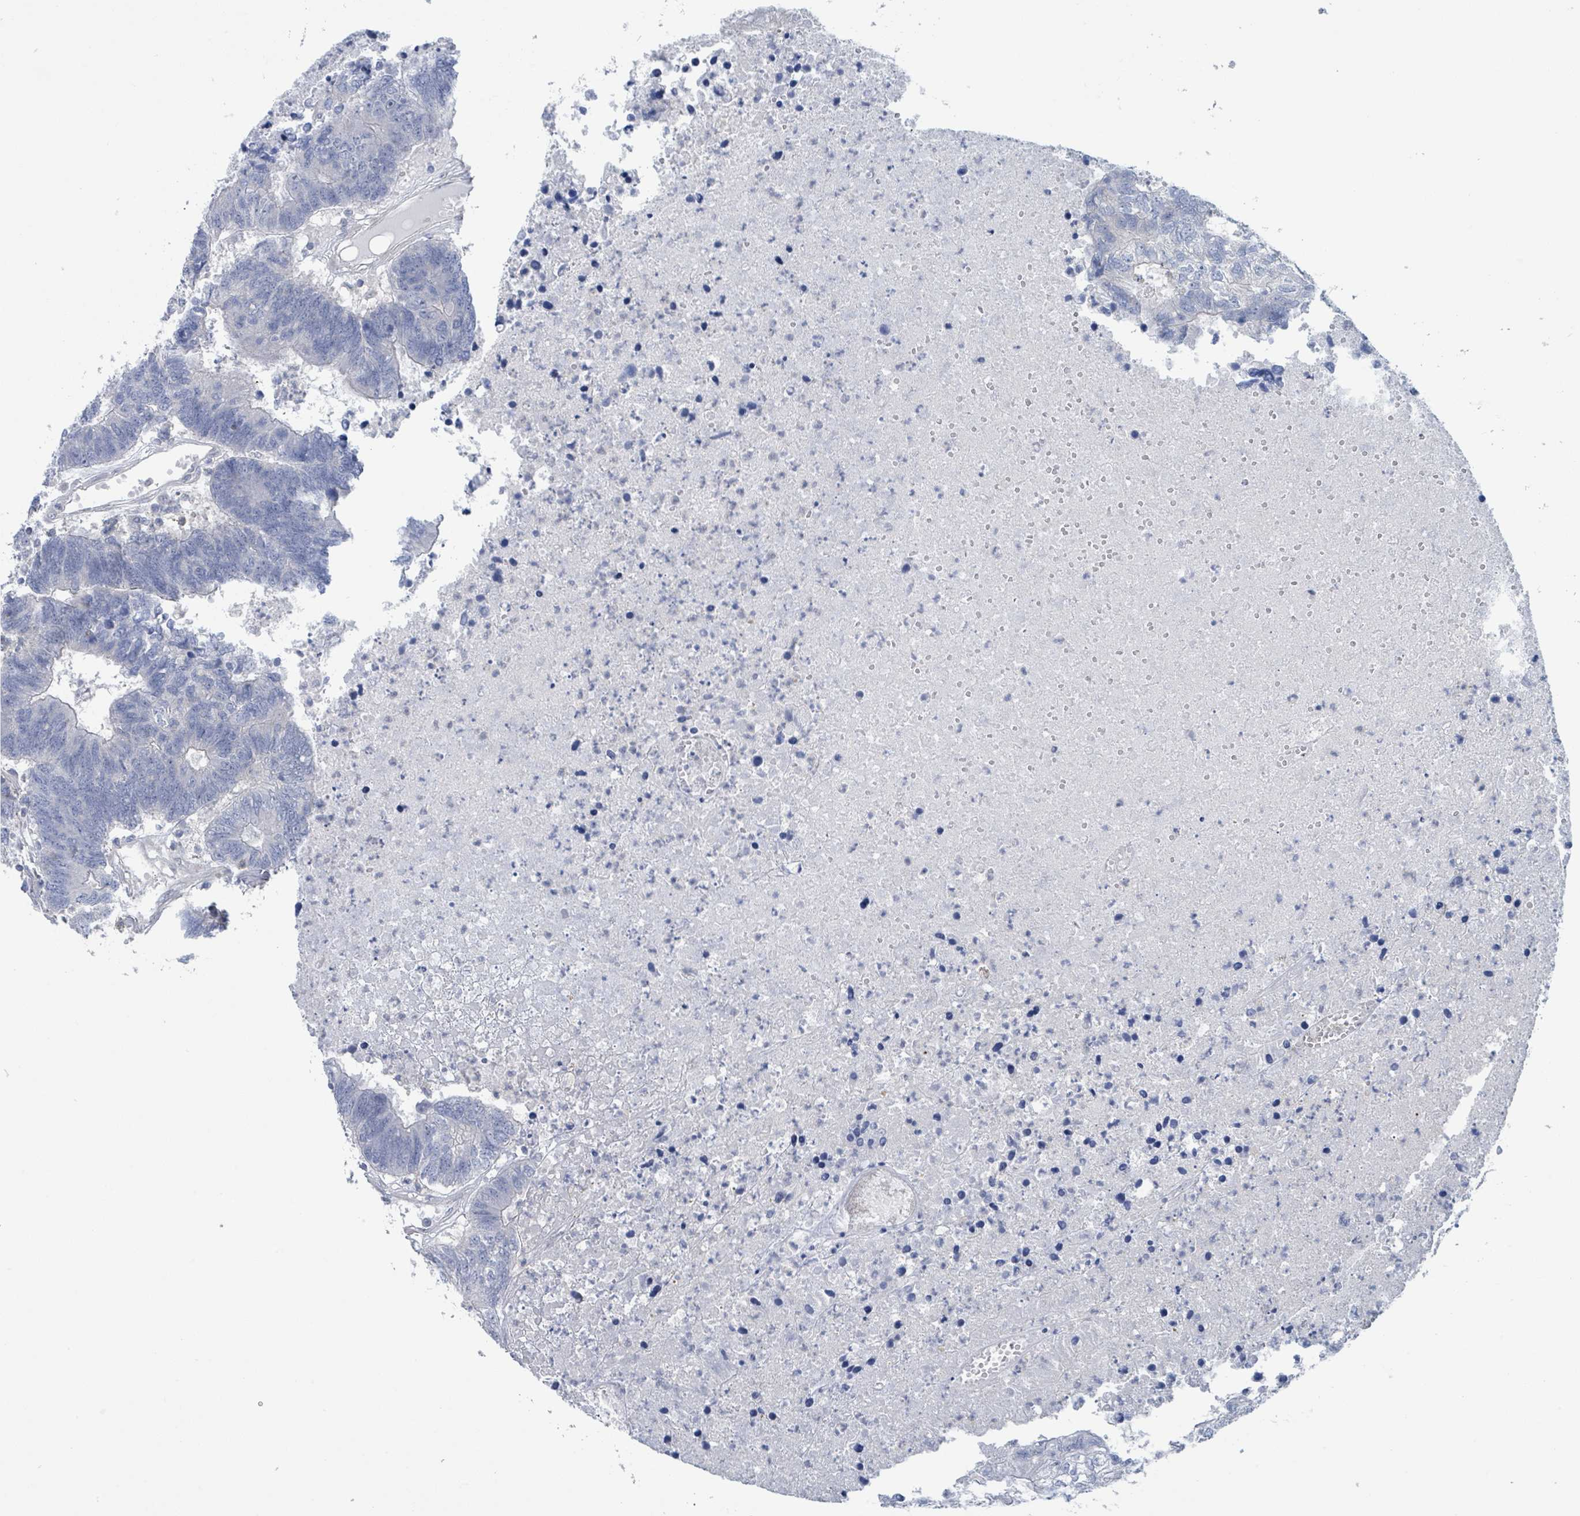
{"staining": {"intensity": "negative", "quantity": "none", "location": "none"}, "tissue": "colorectal cancer", "cell_type": "Tumor cells", "image_type": "cancer", "snomed": [{"axis": "morphology", "description": "Adenocarcinoma, NOS"}, {"axis": "topography", "description": "Colon"}], "caption": "The immunohistochemistry (IHC) photomicrograph has no significant positivity in tumor cells of colorectal adenocarcinoma tissue.", "gene": "DGKZ", "patient": {"sex": "female", "age": 48}}